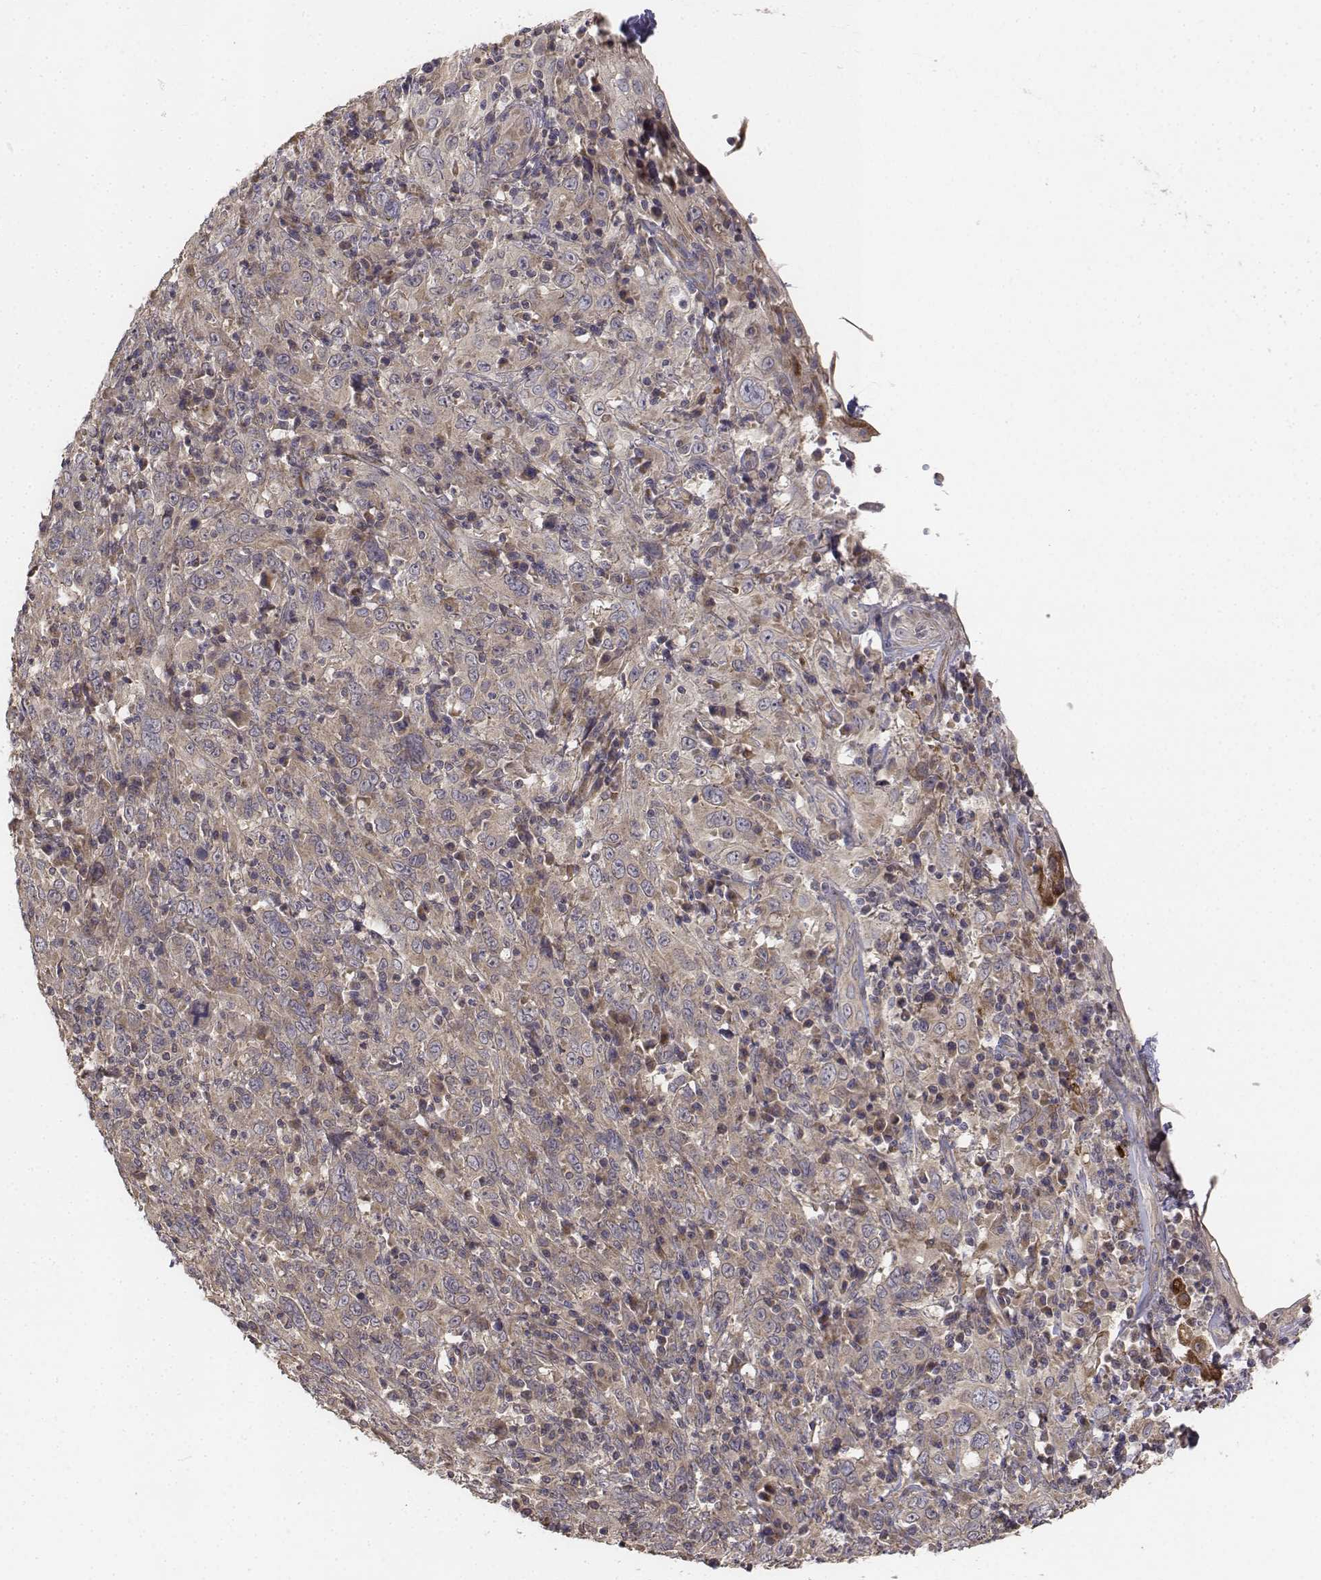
{"staining": {"intensity": "weak", "quantity": "25%-75%", "location": "cytoplasmic/membranous"}, "tissue": "cervical cancer", "cell_type": "Tumor cells", "image_type": "cancer", "snomed": [{"axis": "morphology", "description": "Squamous cell carcinoma, NOS"}, {"axis": "topography", "description": "Cervix"}], "caption": "Immunohistochemical staining of human cervical cancer shows low levels of weak cytoplasmic/membranous protein expression in approximately 25%-75% of tumor cells. The staining was performed using DAB to visualize the protein expression in brown, while the nuclei were stained in blue with hematoxylin (Magnification: 20x).", "gene": "FBXO21", "patient": {"sex": "female", "age": 46}}